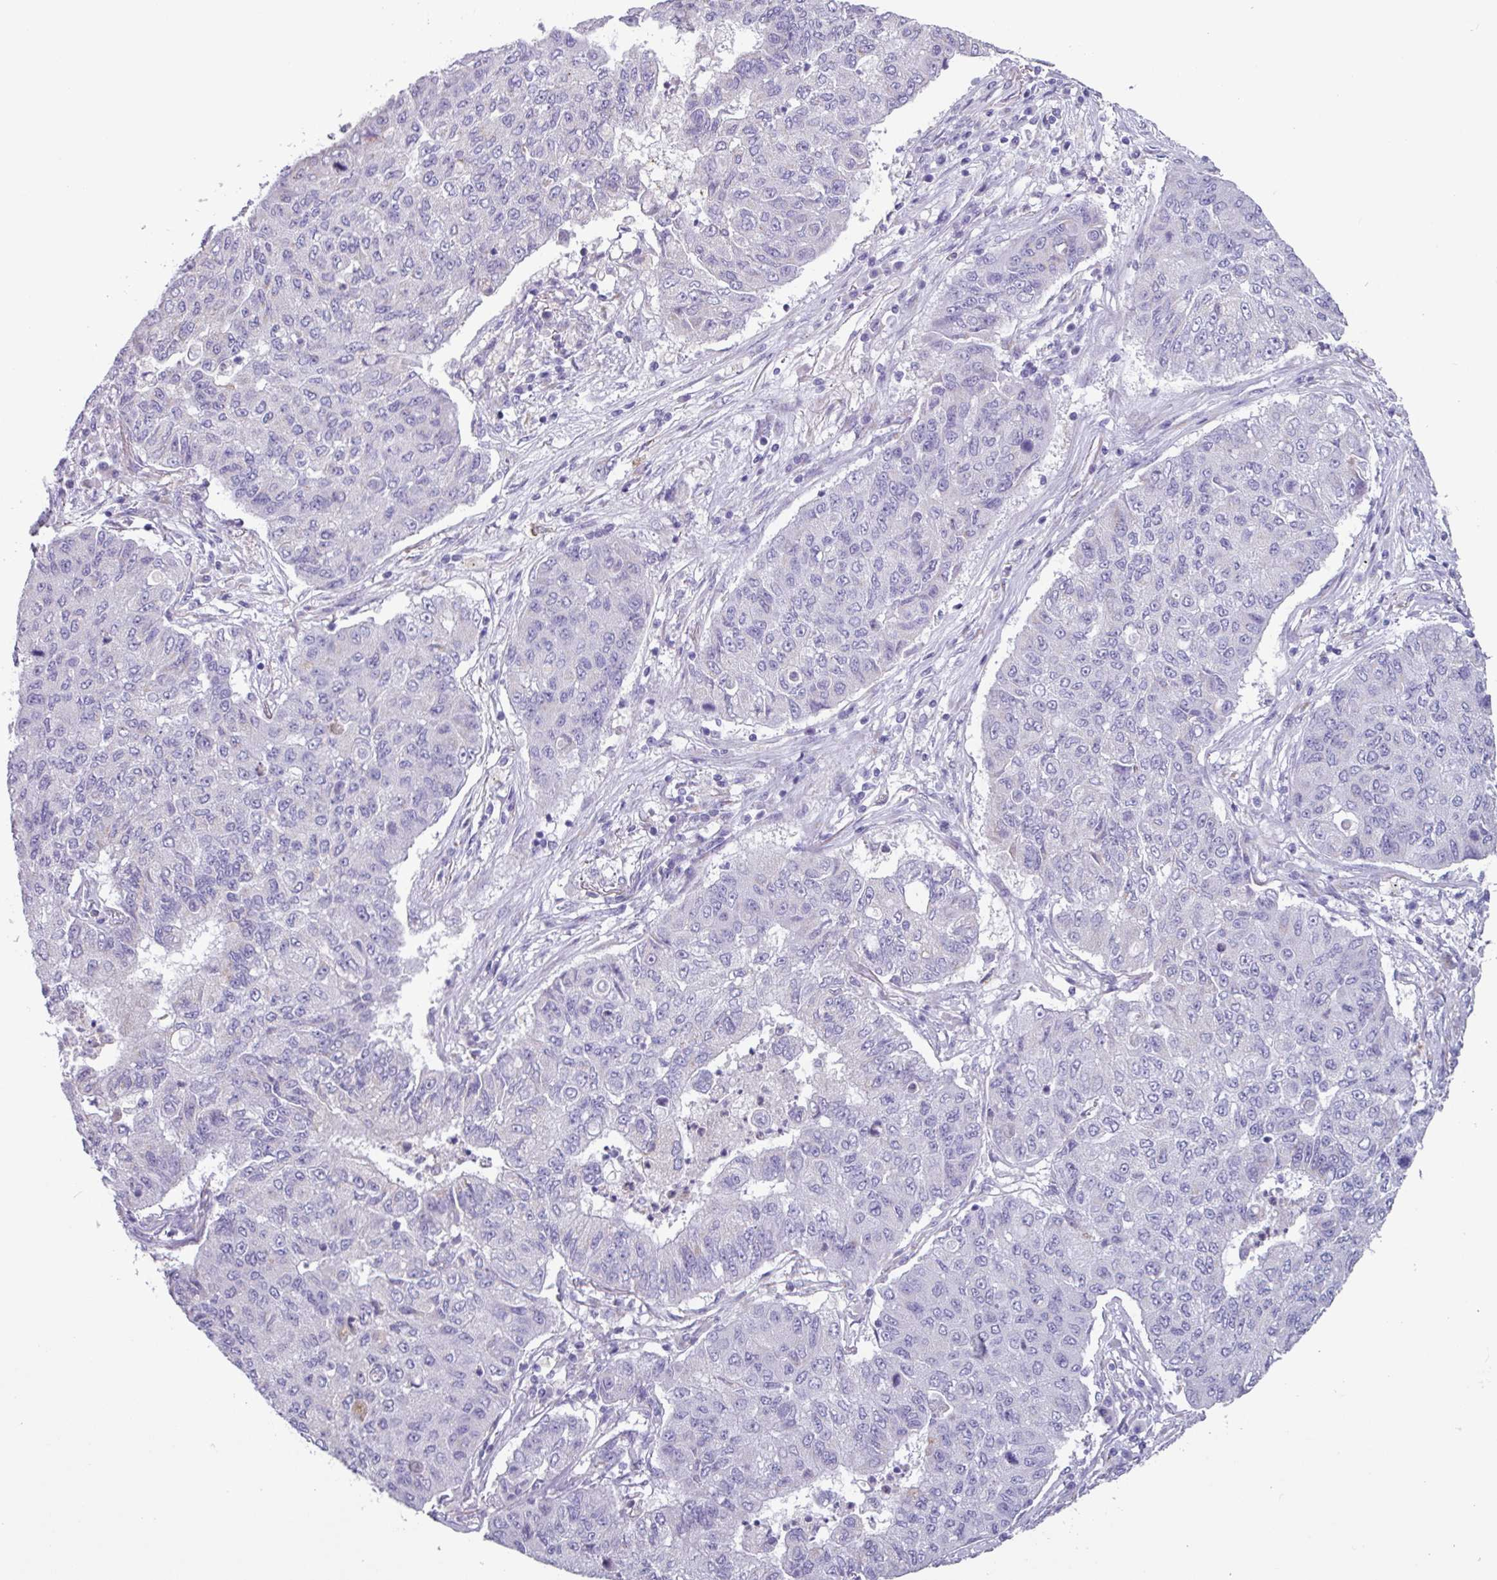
{"staining": {"intensity": "negative", "quantity": "none", "location": "none"}, "tissue": "lung cancer", "cell_type": "Tumor cells", "image_type": "cancer", "snomed": [{"axis": "morphology", "description": "Squamous cell carcinoma, NOS"}, {"axis": "topography", "description": "Lung"}], "caption": "Squamous cell carcinoma (lung) stained for a protein using immunohistochemistry shows no expression tumor cells.", "gene": "ADGRE1", "patient": {"sex": "male", "age": 74}}